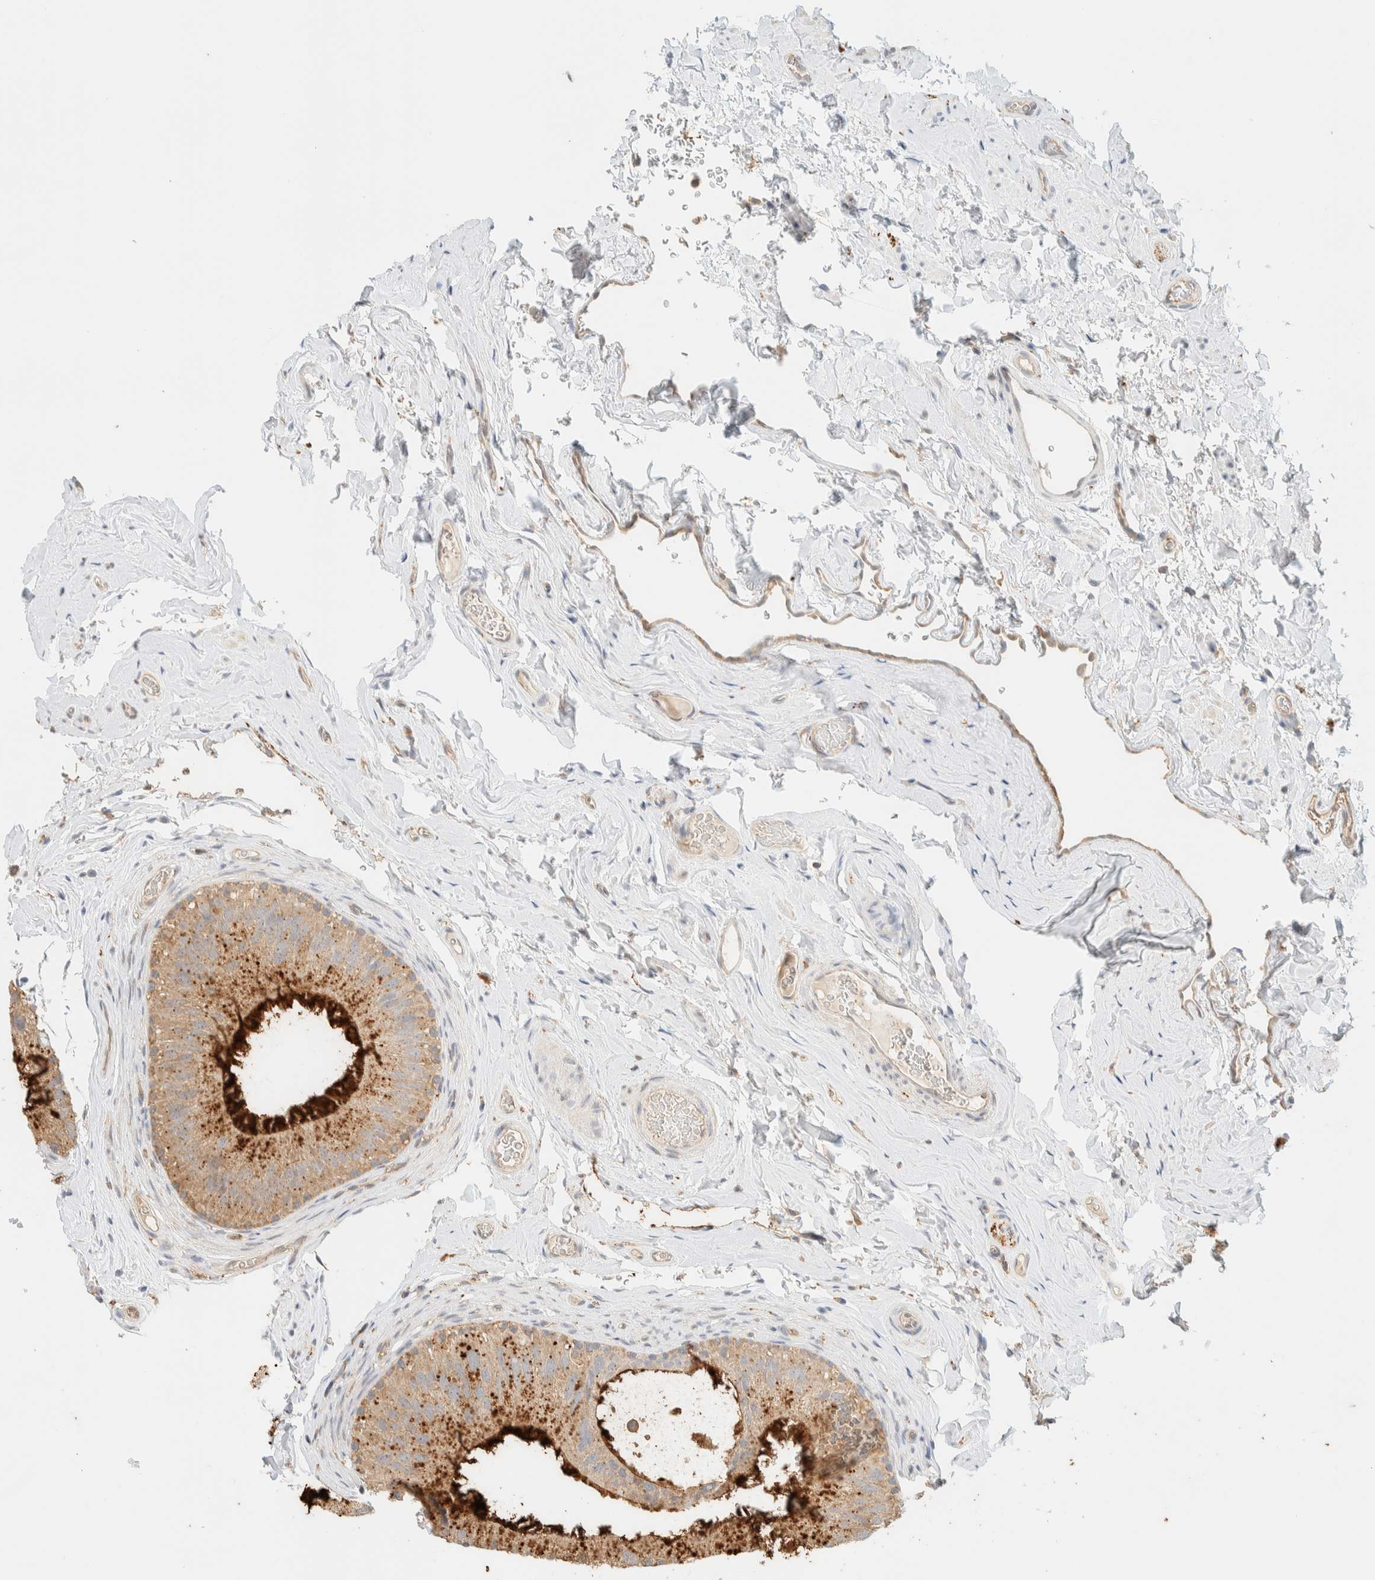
{"staining": {"intensity": "strong", "quantity": "25%-75%", "location": "cytoplasmic/membranous"}, "tissue": "epididymis", "cell_type": "Glandular cells", "image_type": "normal", "snomed": [{"axis": "morphology", "description": "Normal tissue, NOS"}, {"axis": "topography", "description": "Vascular tissue"}, {"axis": "topography", "description": "Epididymis"}], "caption": "Epididymis stained with a brown dye demonstrates strong cytoplasmic/membranous positive expression in about 25%-75% of glandular cells.", "gene": "TBC1D8B", "patient": {"sex": "male", "age": 49}}